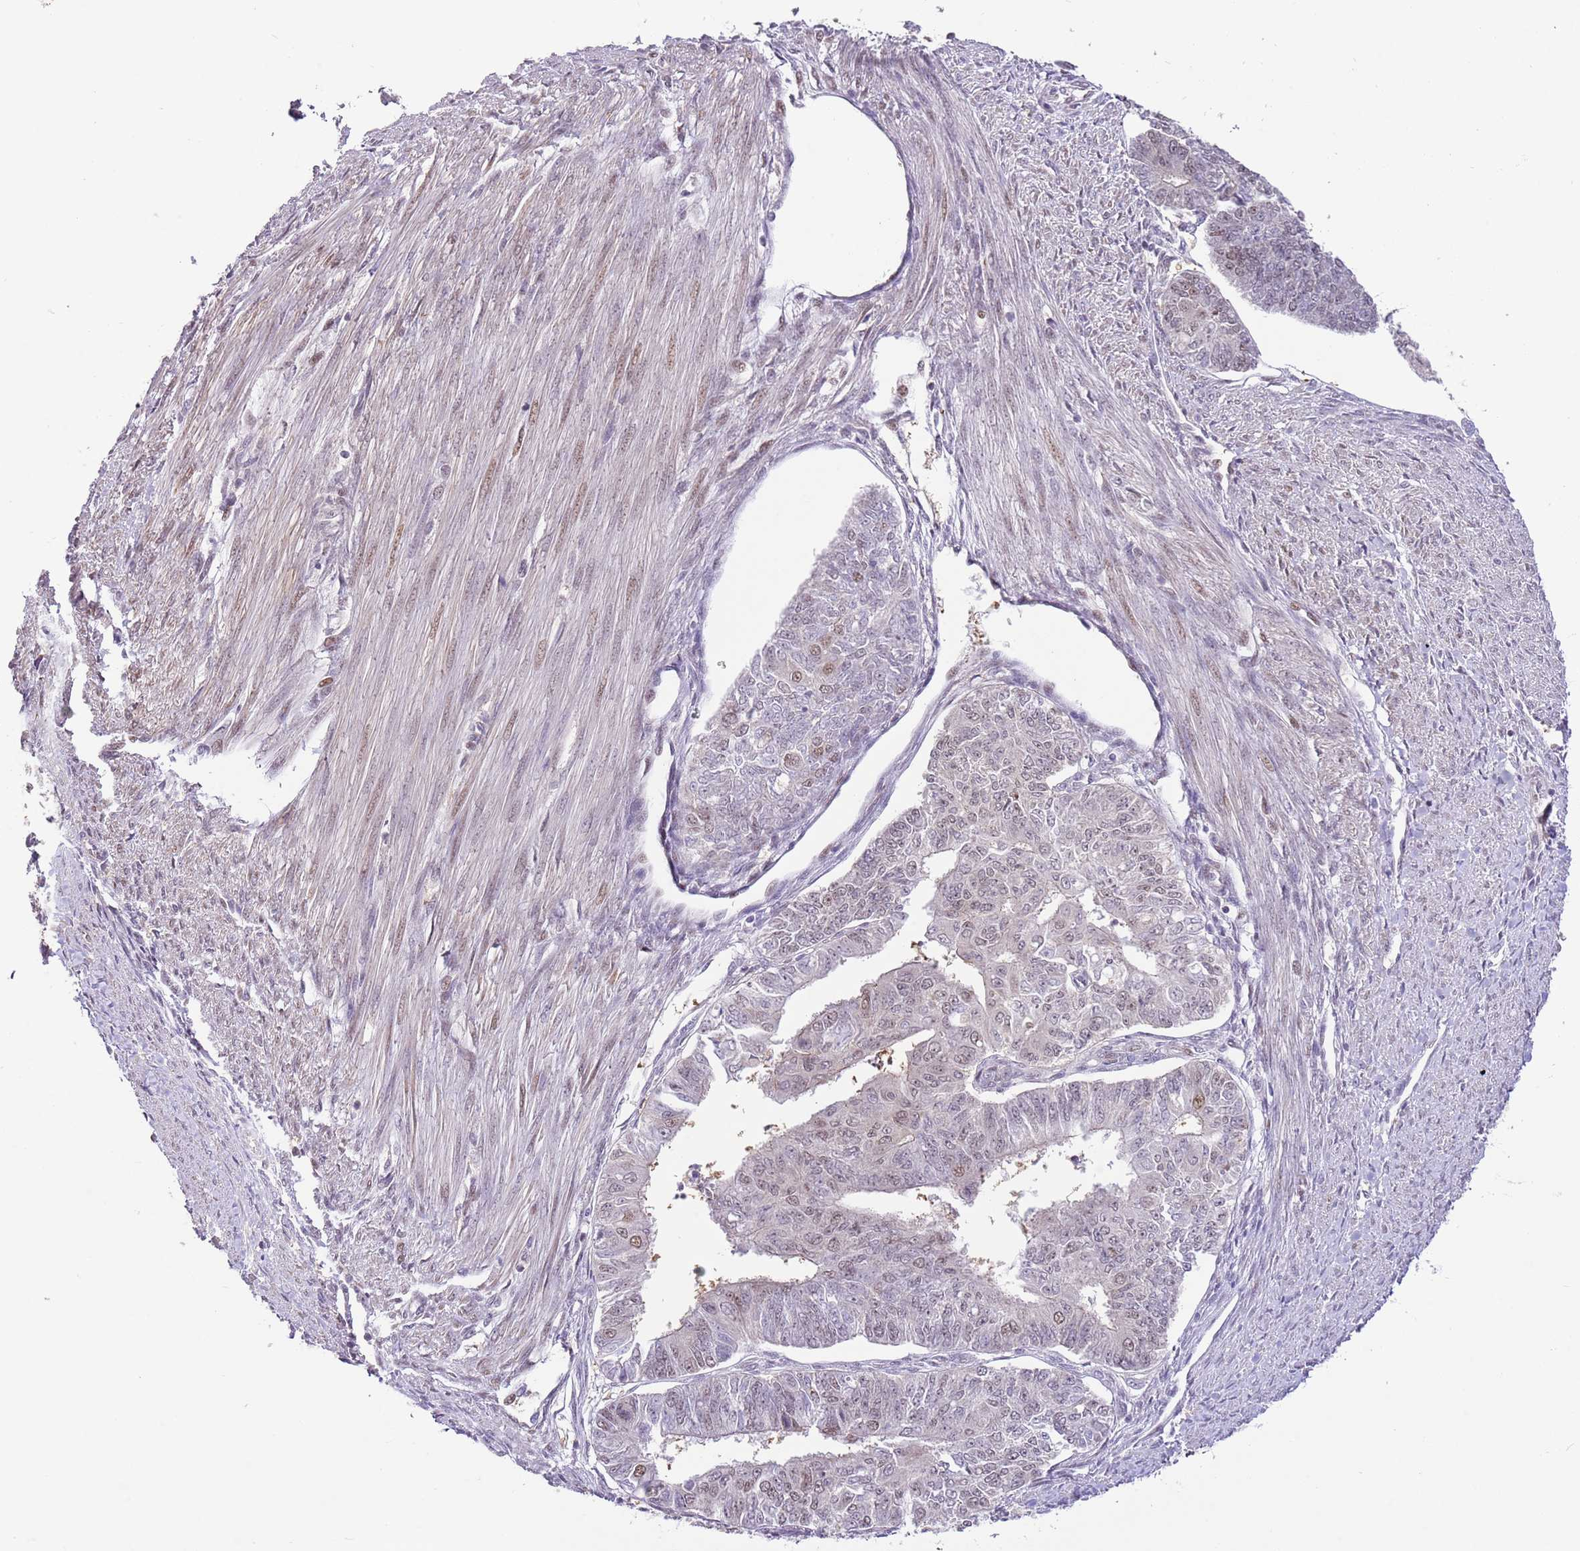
{"staining": {"intensity": "weak", "quantity": "25%-75%", "location": "nuclear"}, "tissue": "endometrial cancer", "cell_type": "Tumor cells", "image_type": "cancer", "snomed": [{"axis": "morphology", "description": "Adenocarcinoma, NOS"}, {"axis": "topography", "description": "Endometrium"}], "caption": "Adenocarcinoma (endometrial) stained with DAB (3,3'-diaminobenzidine) immunohistochemistry displays low levels of weak nuclear expression in approximately 25%-75% of tumor cells. (Stains: DAB in brown, nuclei in blue, Microscopy: brightfield microscopy at high magnification).", "gene": "RFK", "patient": {"sex": "female", "age": 32}}